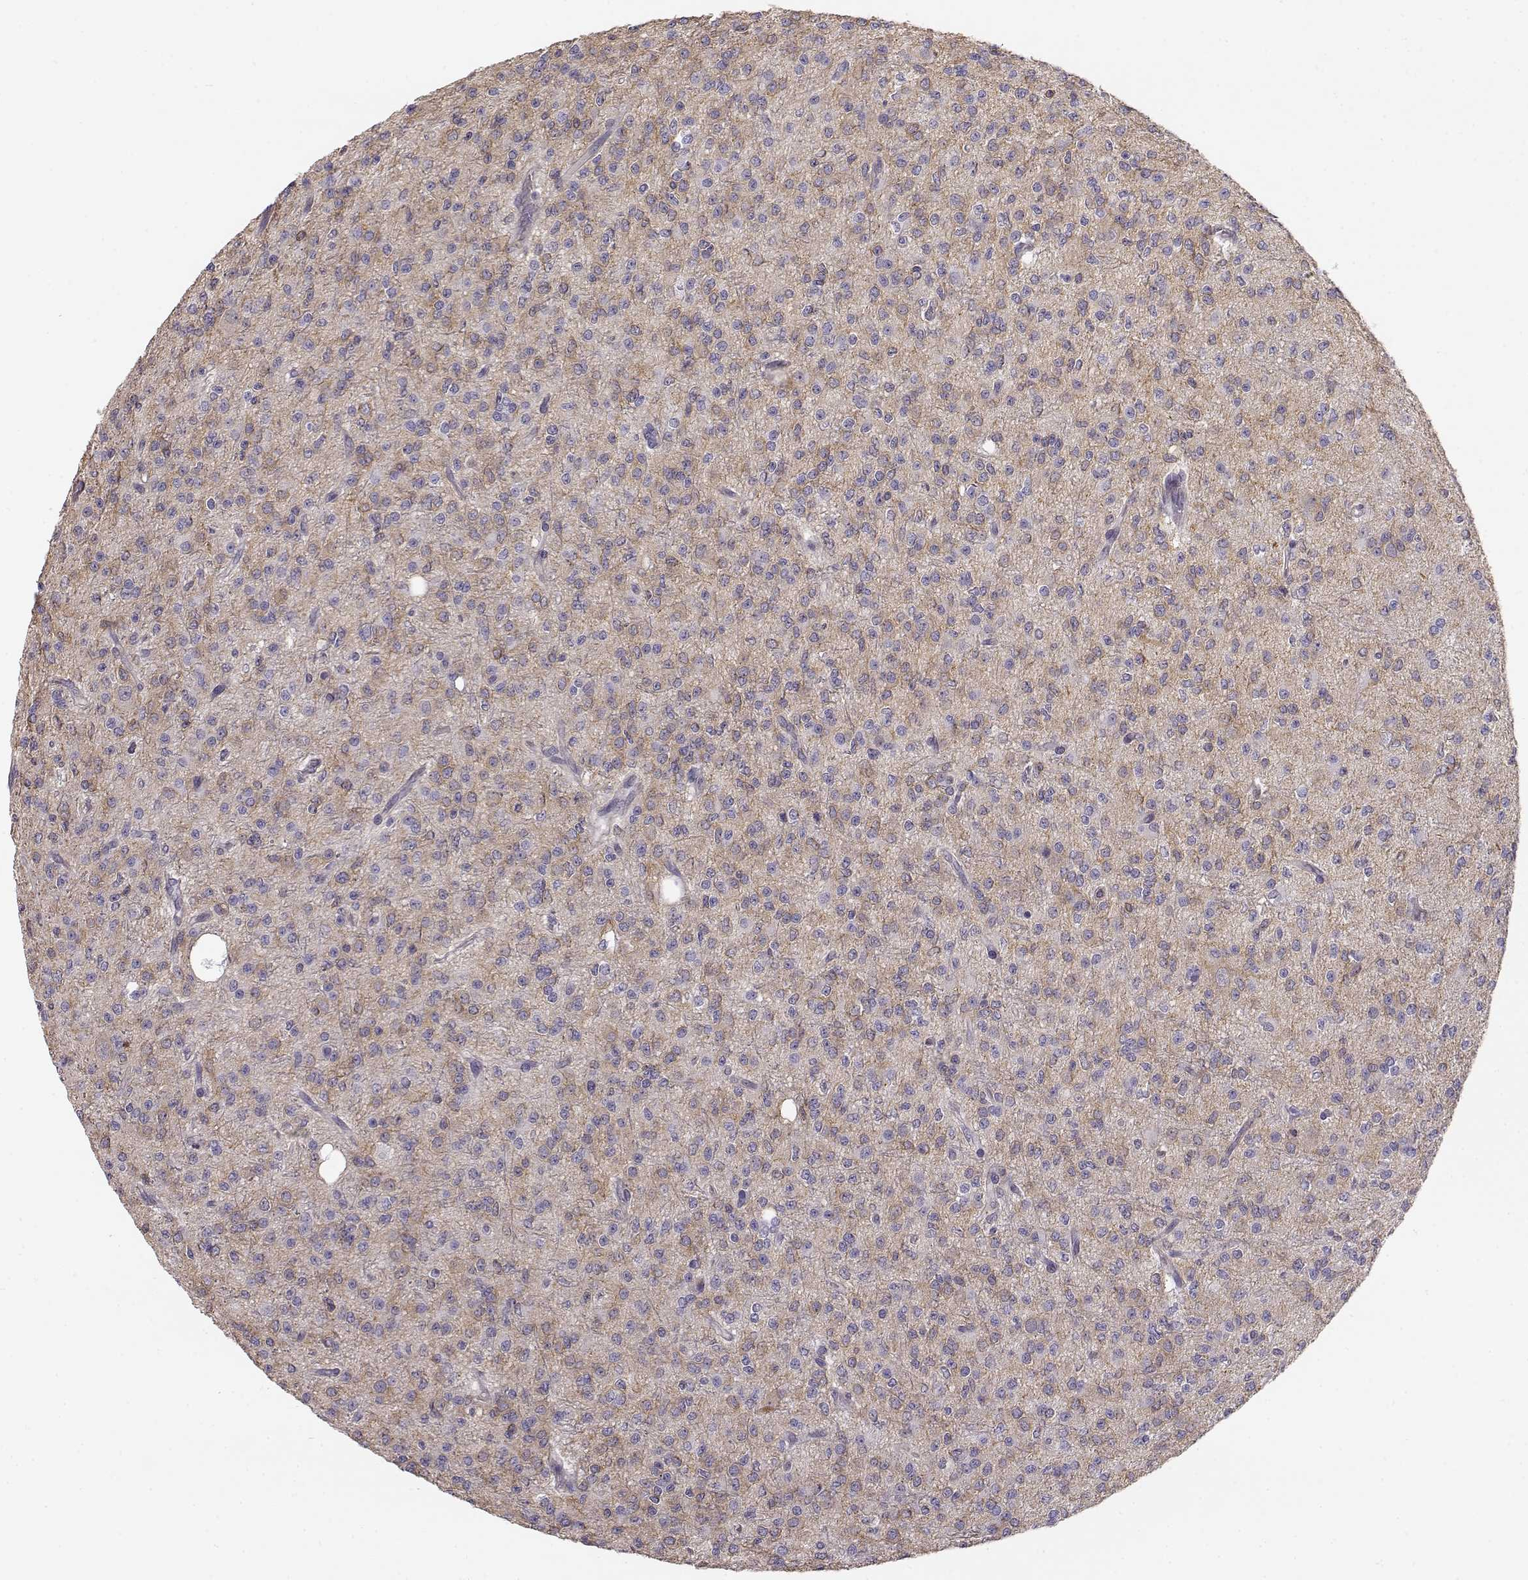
{"staining": {"intensity": "weak", "quantity": "<25%", "location": "cytoplasmic/membranous"}, "tissue": "glioma", "cell_type": "Tumor cells", "image_type": "cancer", "snomed": [{"axis": "morphology", "description": "Glioma, malignant, Low grade"}, {"axis": "topography", "description": "Brain"}], "caption": "This is a histopathology image of immunohistochemistry staining of malignant glioma (low-grade), which shows no positivity in tumor cells. Nuclei are stained in blue.", "gene": "DAPL1", "patient": {"sex": "male", "age": 27}}